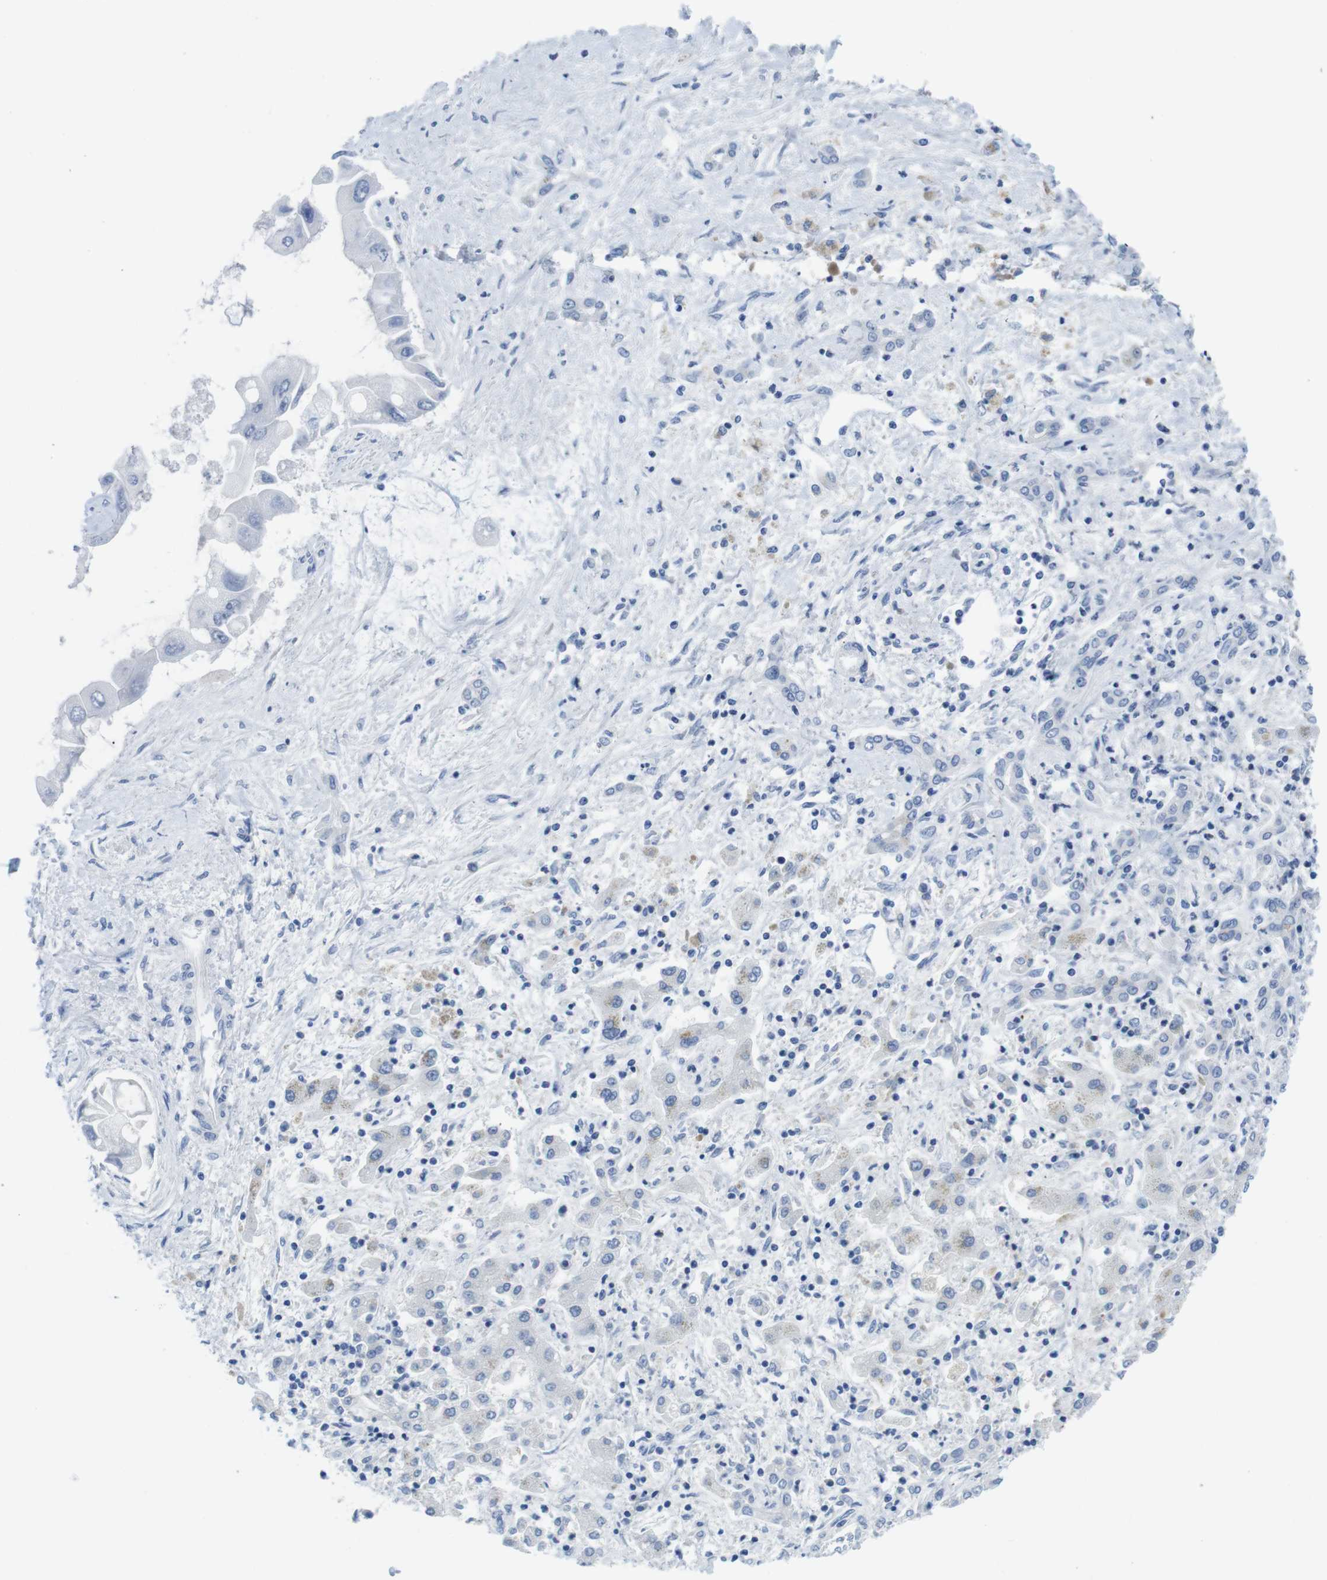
{"staining": {"intensity": "negative", "quantity": "none", "location": "none"}, "tissue": "liver cancer", "cell_type": "Tumor cells", "image_type": "cancer", "snomed": [{"axis": "morphology", "description": "Cholangiocarcinoma"}, {"axis": "topography", "description": "Liver"}], "caption": "This image is of liver cancer stained with immunohistochemistry to label a protein in brown with the nuclei are counter-stained blue. There is no positivity in tumor cells.", "gene": "MAP6", "patient": {"sex": "male", "age": 50}}